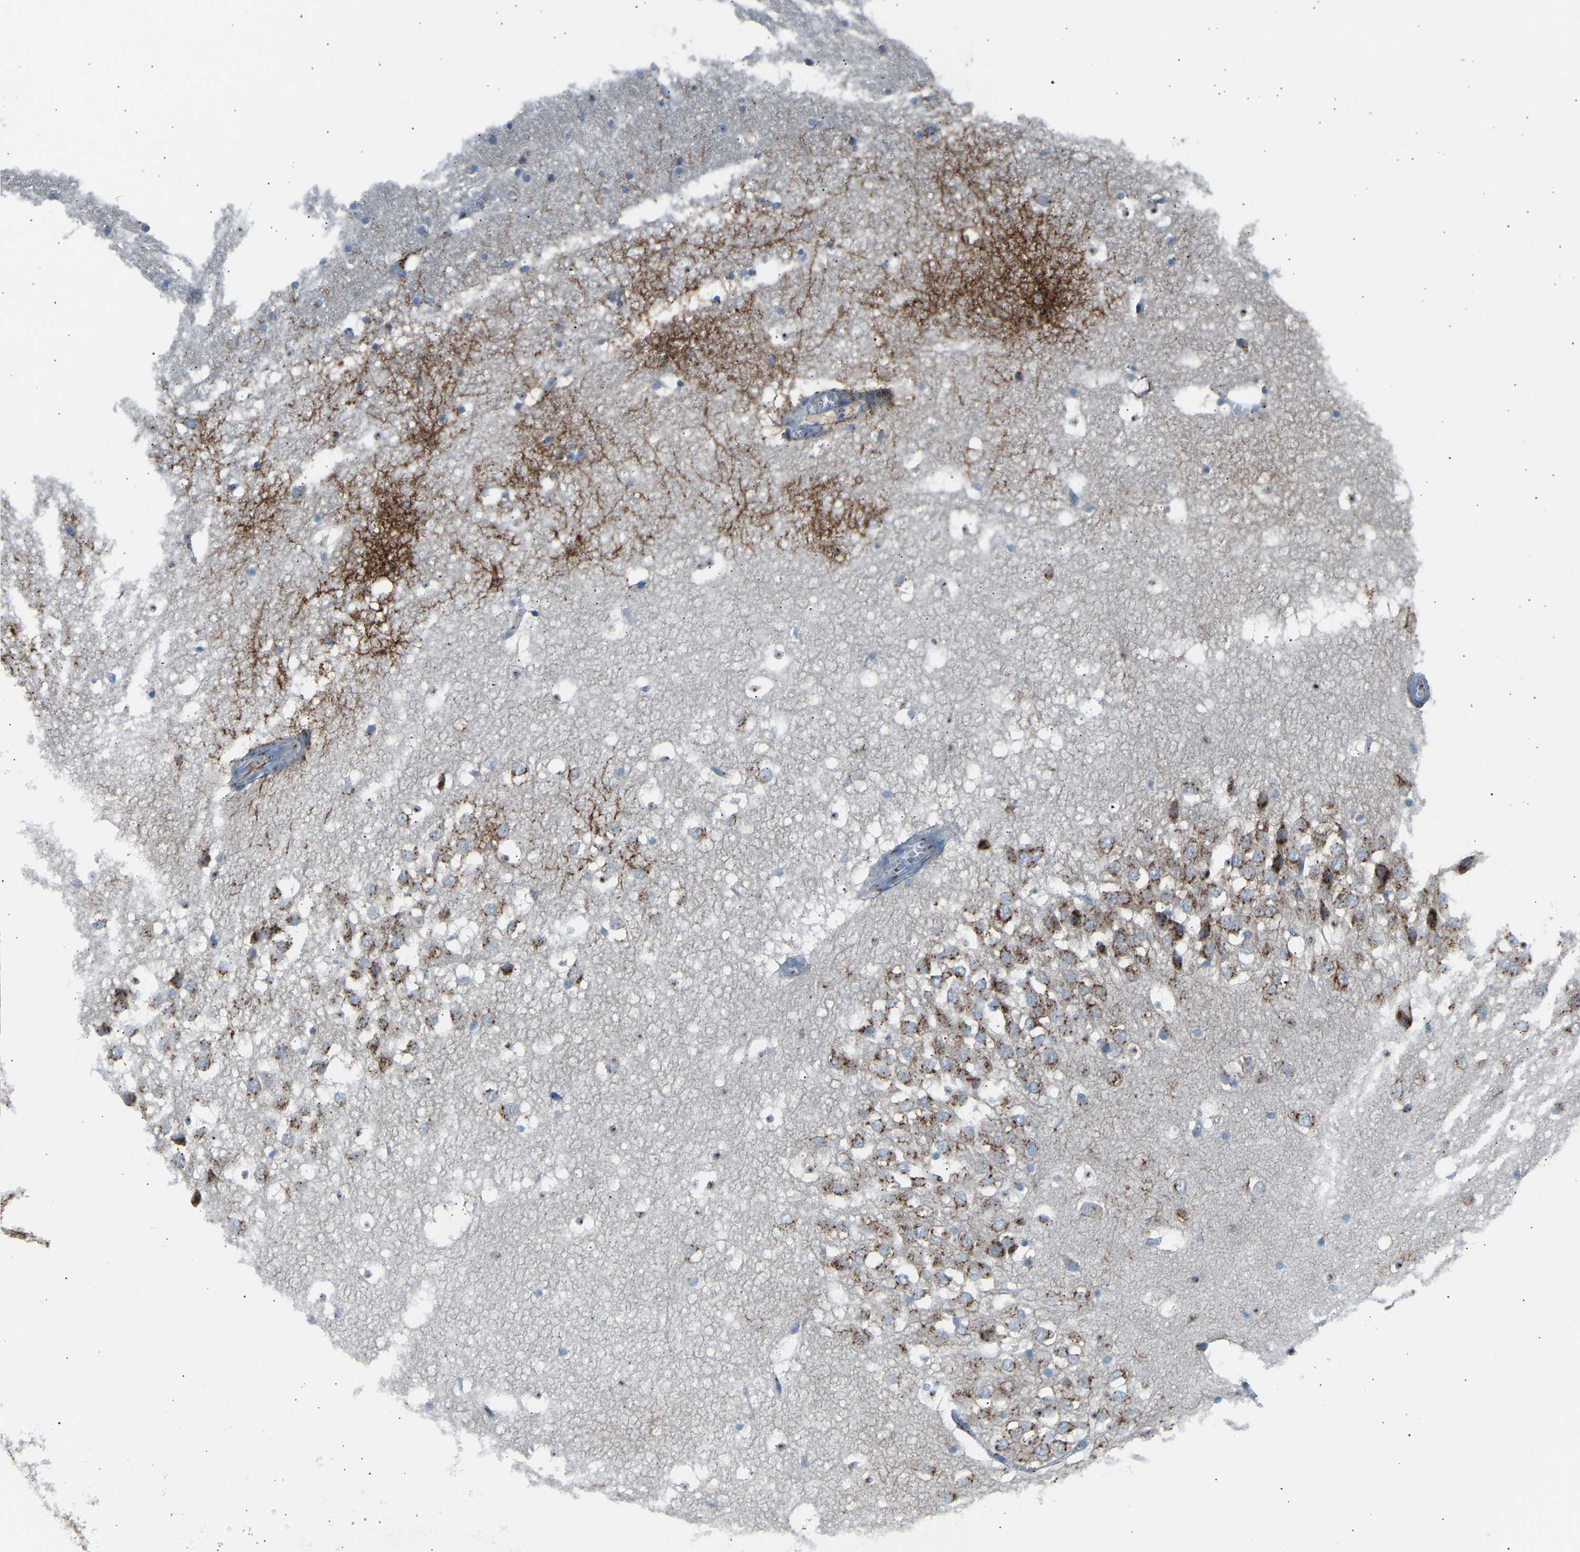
{"staining": {"intensity": "moderate", "quantity": "25%-75%", "location": "cytoplasmic/membranous"}, "tissue": "hippocampus", "cell_type": "Glial cells", "image_type": "normal", "snomed": [{"axis": "morphology", "description": "Normal tissue, NOS"}, {"axis": "topography", "description": "Hippocampus"}], "caption": "A high-resolution histopathology image shows IHC staining of unremarkable hippocampus, which demonstrates moderate cytoplasmic/membranous expression in approximately 25%-75% of glial cells.", "gene": "CYREN", "patient": {"sex": "male", "age": 45}}